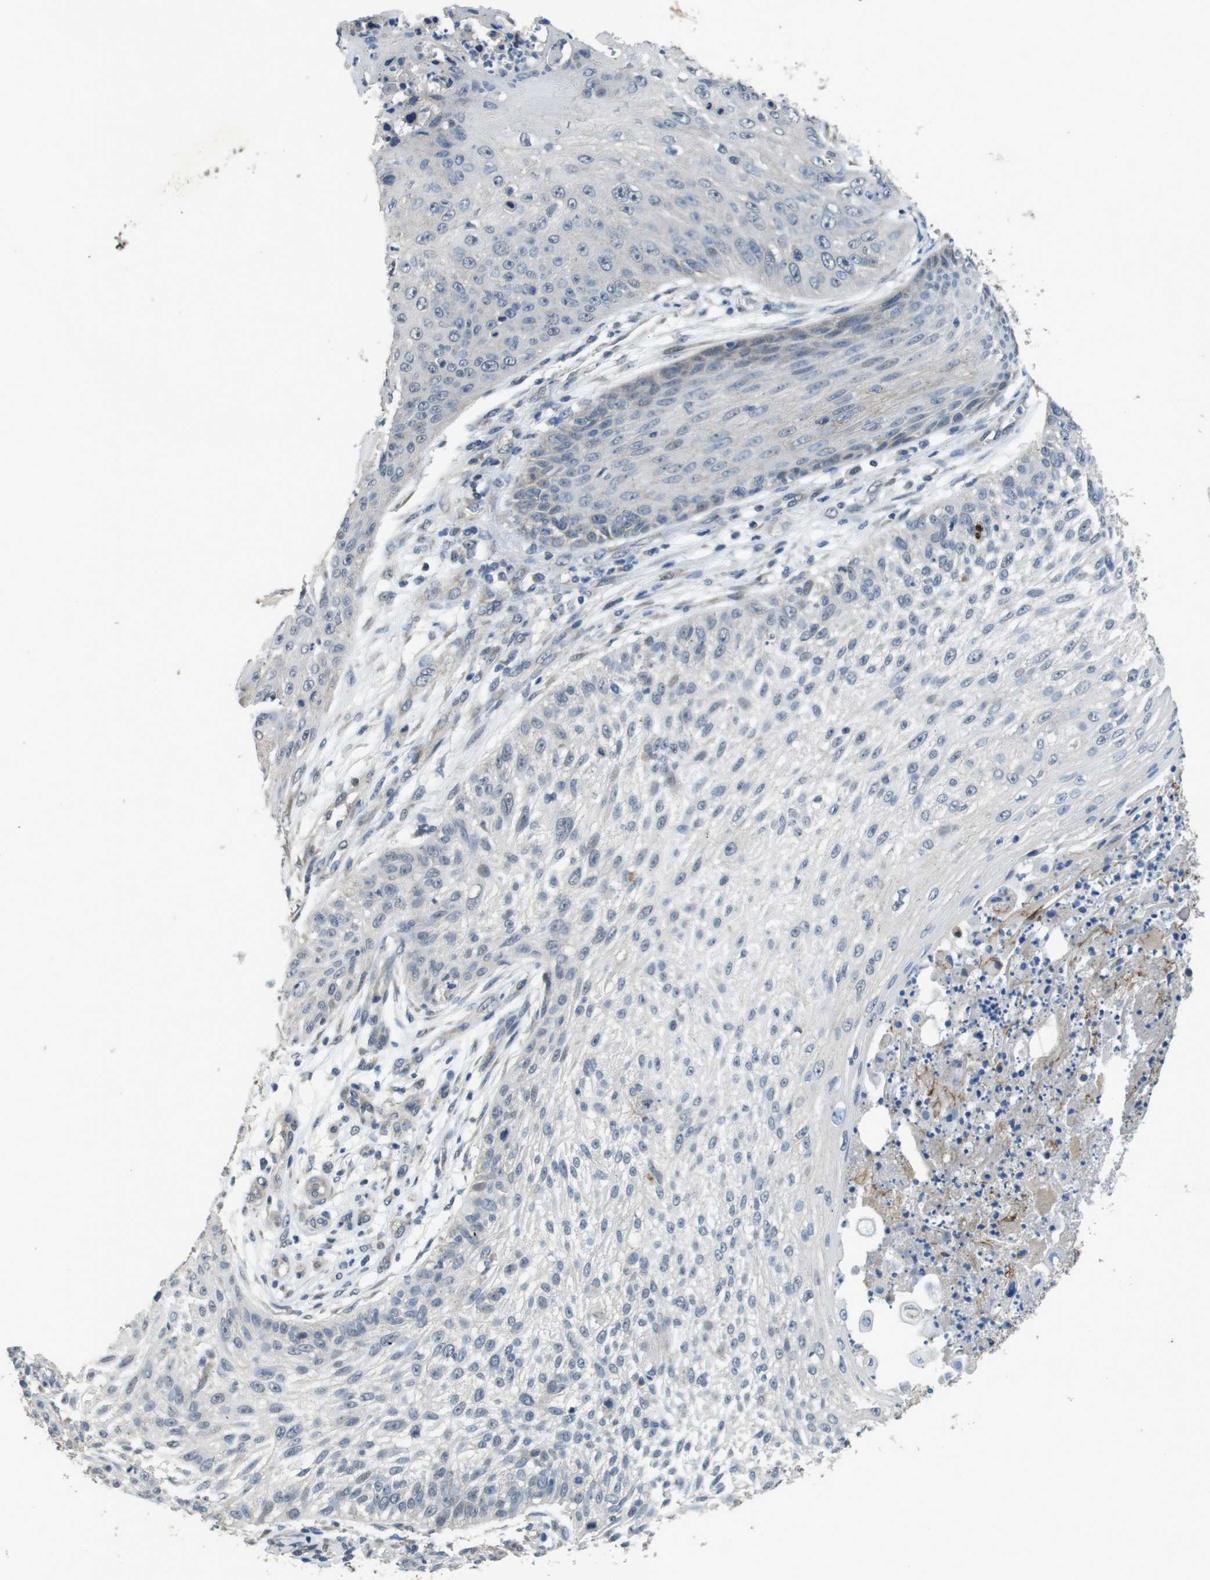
{"staining": {"intensity": "negative", "quantity": "none", "location": "none"}, "tissue": "skin cancer", "cell_type": "Tumor cells", "image_type": "cancer", "snomed": [{"axis": "morphology", "description": "Squamous cell carcinoma, NOS"}, {"axis": "topography", "description": "Skin"}], "caption": "Tumor cells are negative for brown protein staining in skin squamous cell carcinoma.", "gene": "CLDN7", "patient": {"sex": "female", "age": 80}}